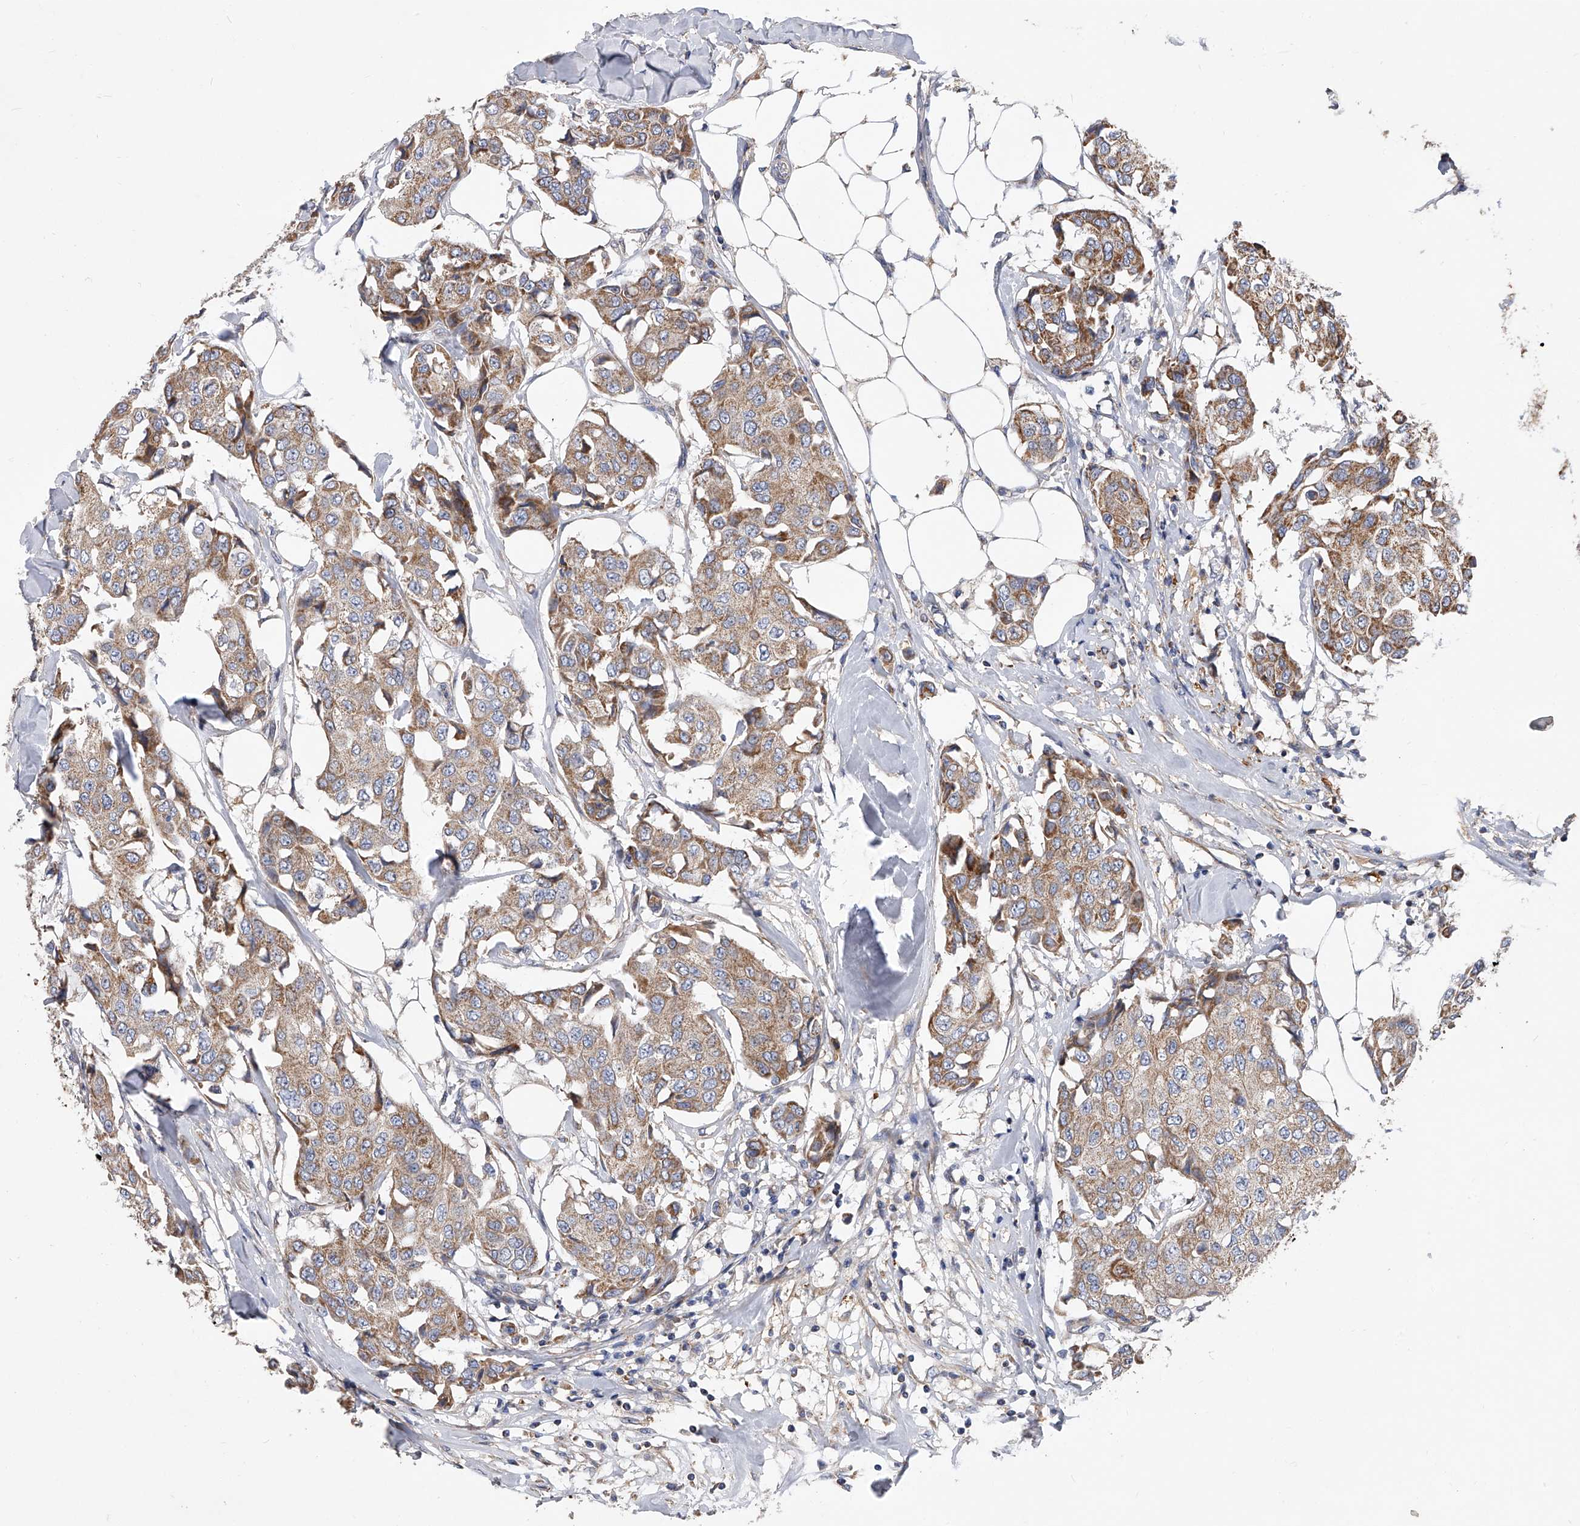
{"staining": {"intensity": "moderate", "quantity": ">75%", "location": "cytoplasmic/membranous"}, "tissue": "breast cancer", "cell_type": "Tumor cells", "image_type": "cancer", "snomed": [{"axis": "morphology", "description": "Duct carcinoma"}, {"axis": "topography", "description": "Breast"}], "caption": "Protein analysis of breast cancer tissue demonstrates moderate cytoplasmic/membranous expression in approximately >75% of tumor cells. The protein of interest is shown in brown color, while the nuclei are stained blue.", "gene": "PDSS2", "patient": {"sex": "female", "age": 80}}